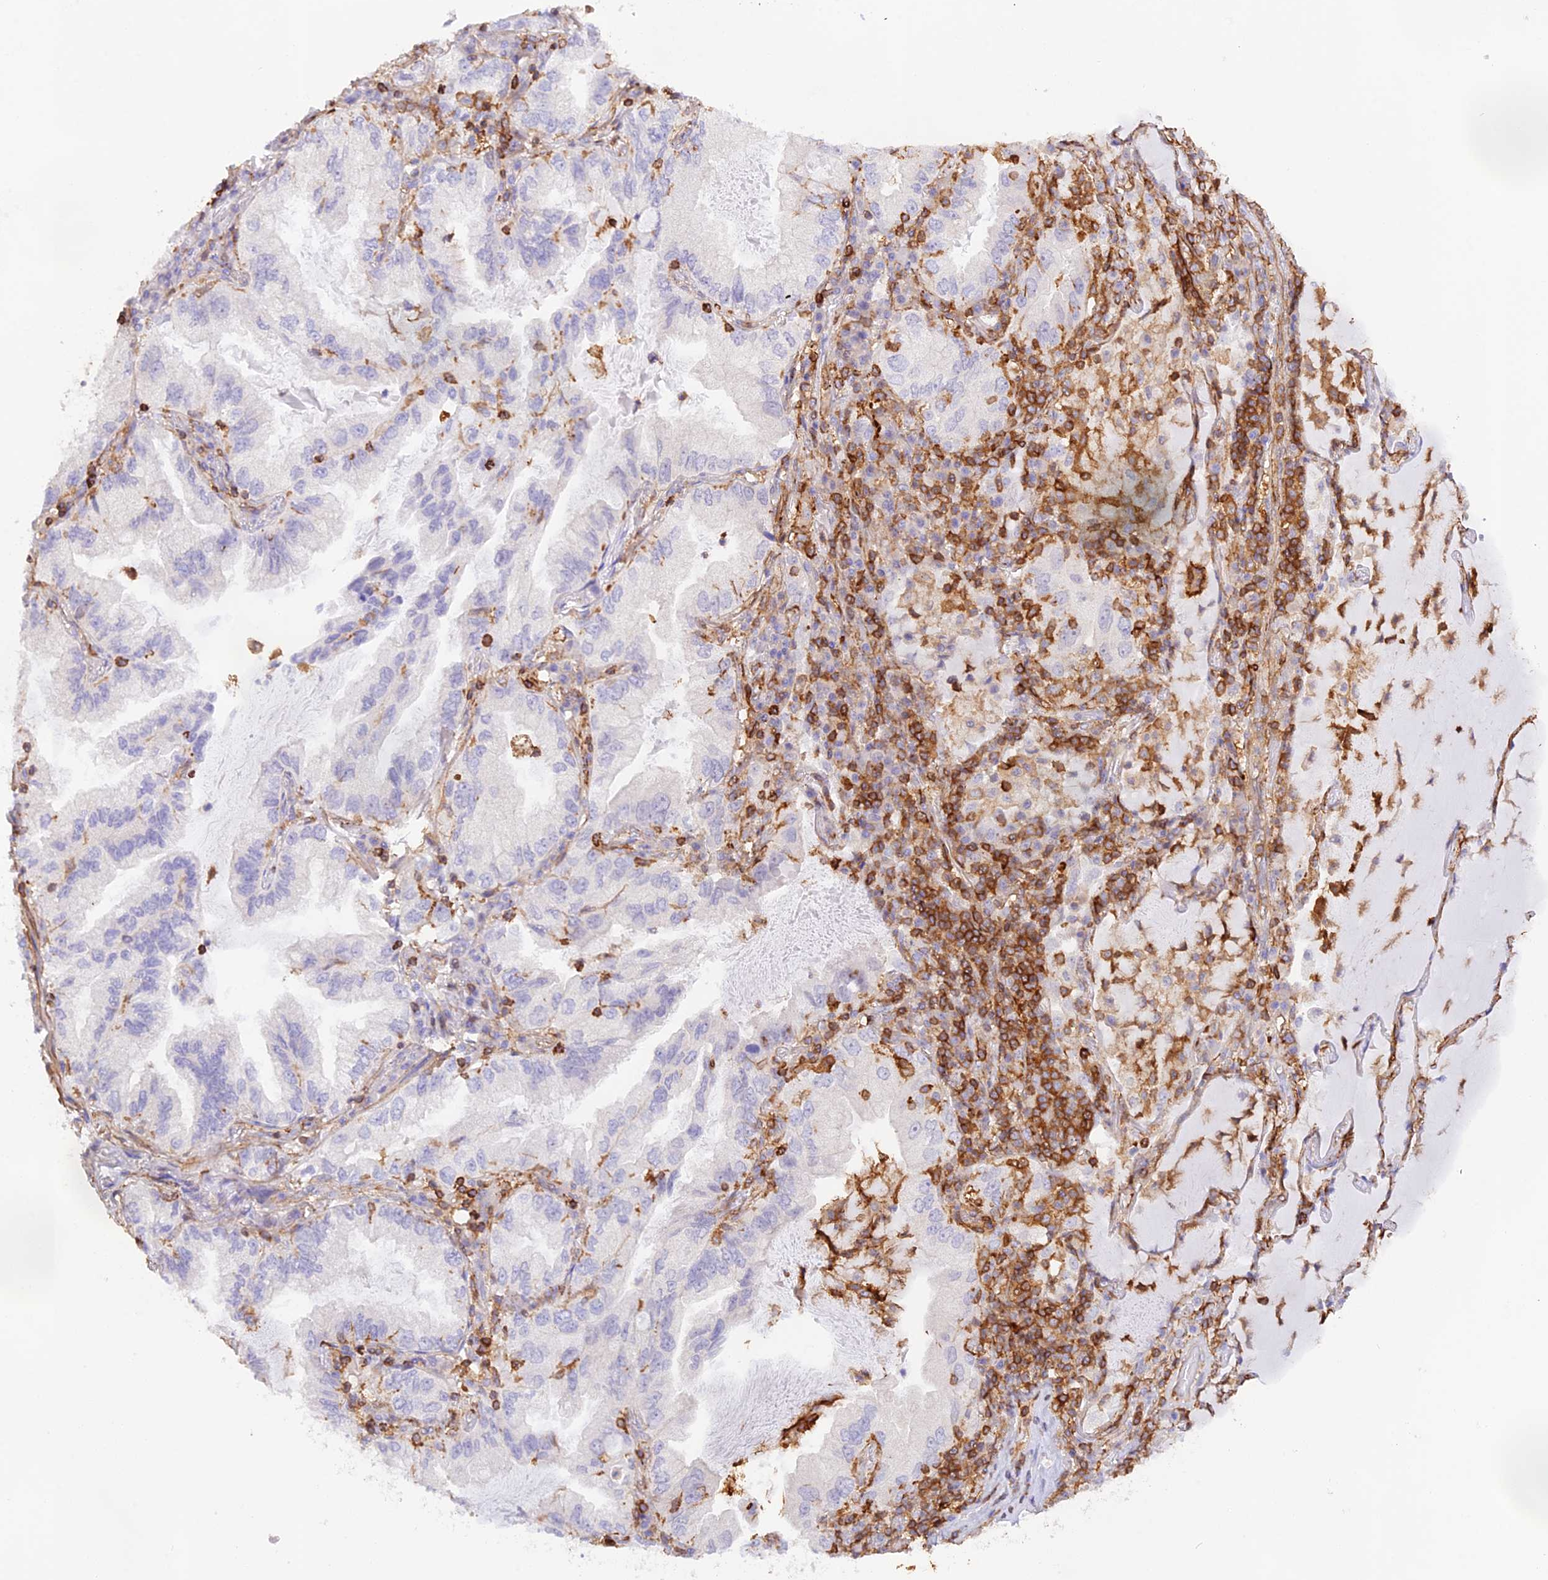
{"staining": {"intensity": "negative", "quantity": "none", "location": "none"}, "tissue": "lung cancer", "cell_type": "Tumor cells", "image_type": "cancer", "snomed": [{"axis": "morphology", "description": "Adenocarcinoma, NOS"}, {"axis": "topography", "description": "Lung"}], "caption": "A histopathology image of human lung adenocarcinoma is negative for staining in tumor cells.", "gene": "DENND1C", "patient": {"sex": "female", "age": 69}}